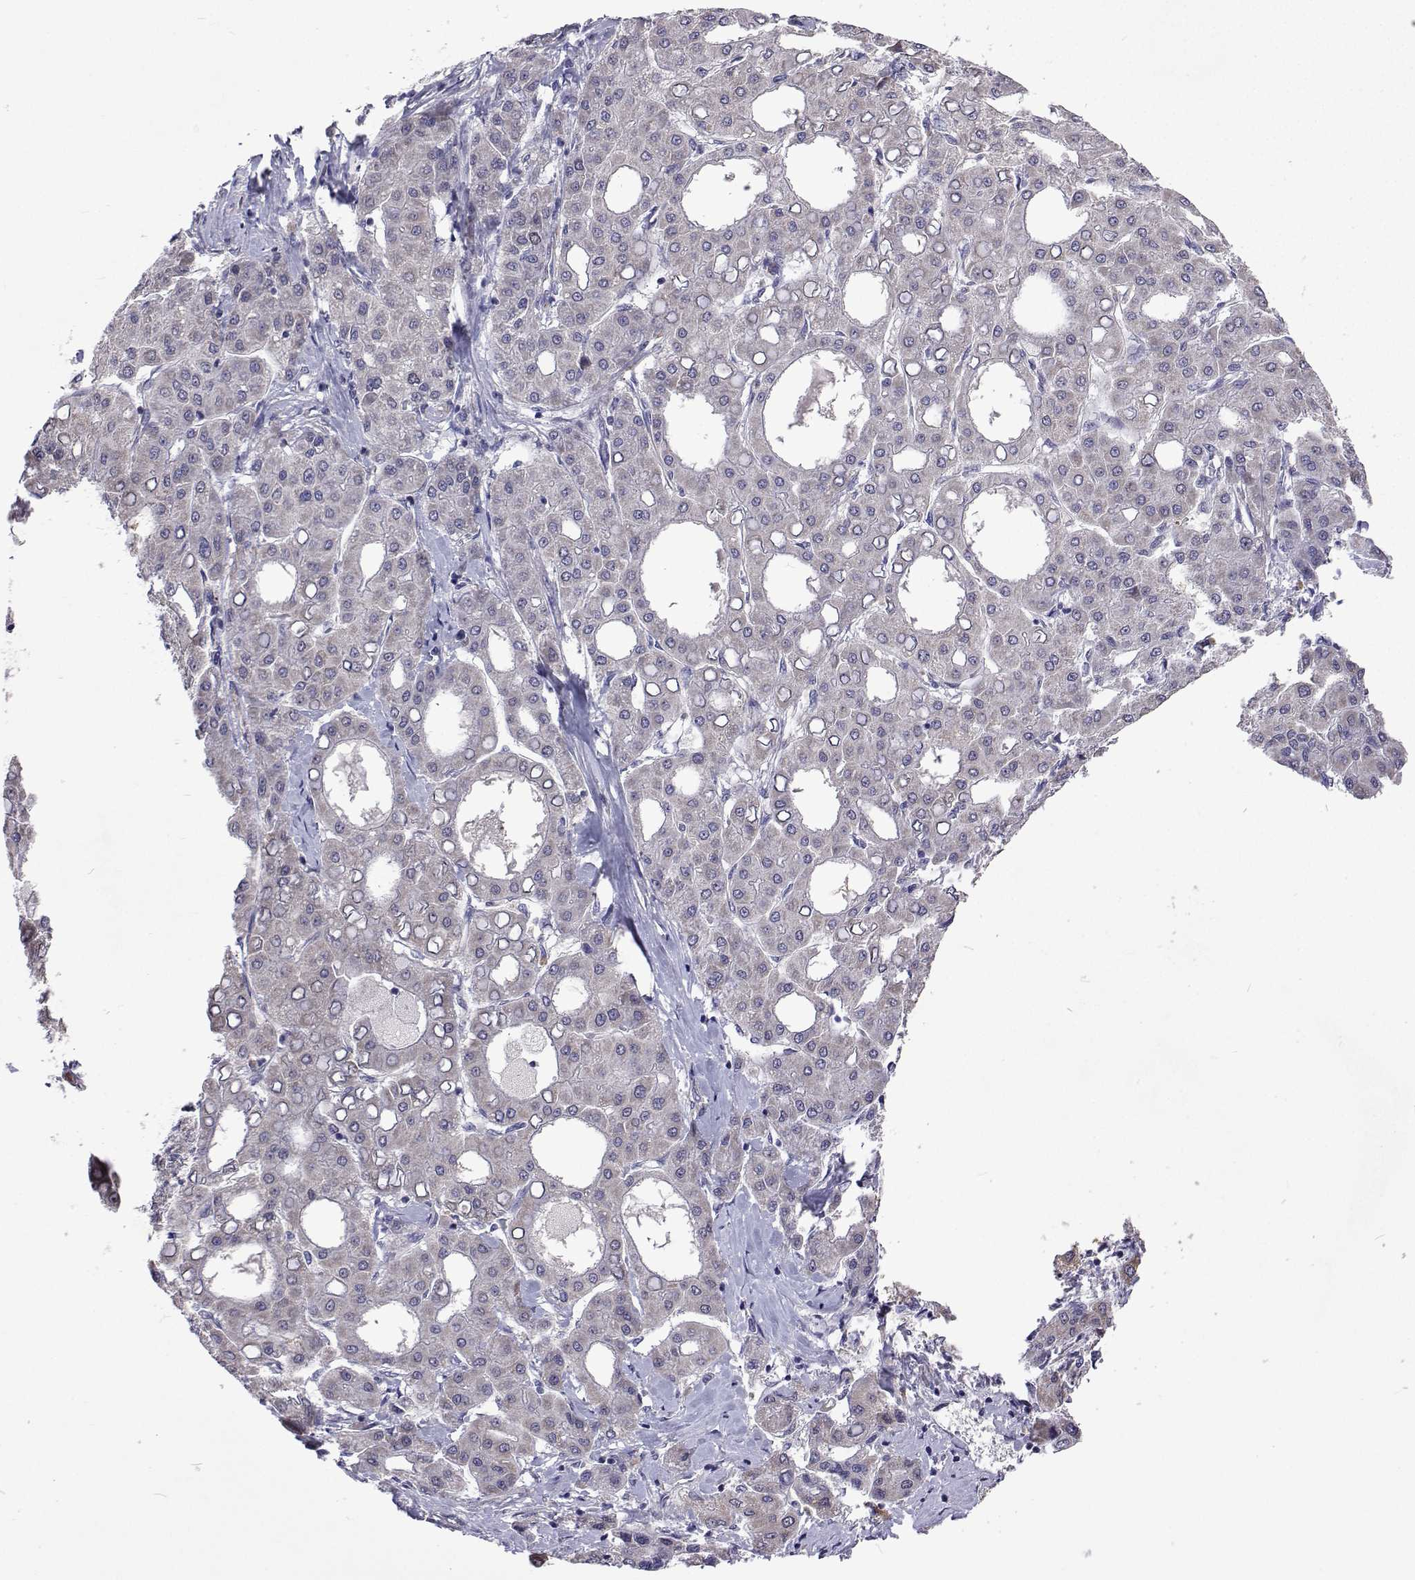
{"staining": {"intensity": "negative", "quantity": "none", "location": "none"}, "tissue": "liver cancer", "cell_type": "Tumor cells", "image_type": "cancer", "snomed": [{"axis": "morphology", "description": "Carcinoma, Hepatocellular, NOS"}, {"axis": "topography", "description": "Liver"}], "caption": "Immunohistochemistry micrograph of neoplastic tissue: human liver hepatocellular carcinoma stained with DAB (3,3'-diaminobenzidine) demonstrates no significant protein staining in tumor cells.", "gene": "DHTKD1", "patient": {"sex": "male", "age": 65}}